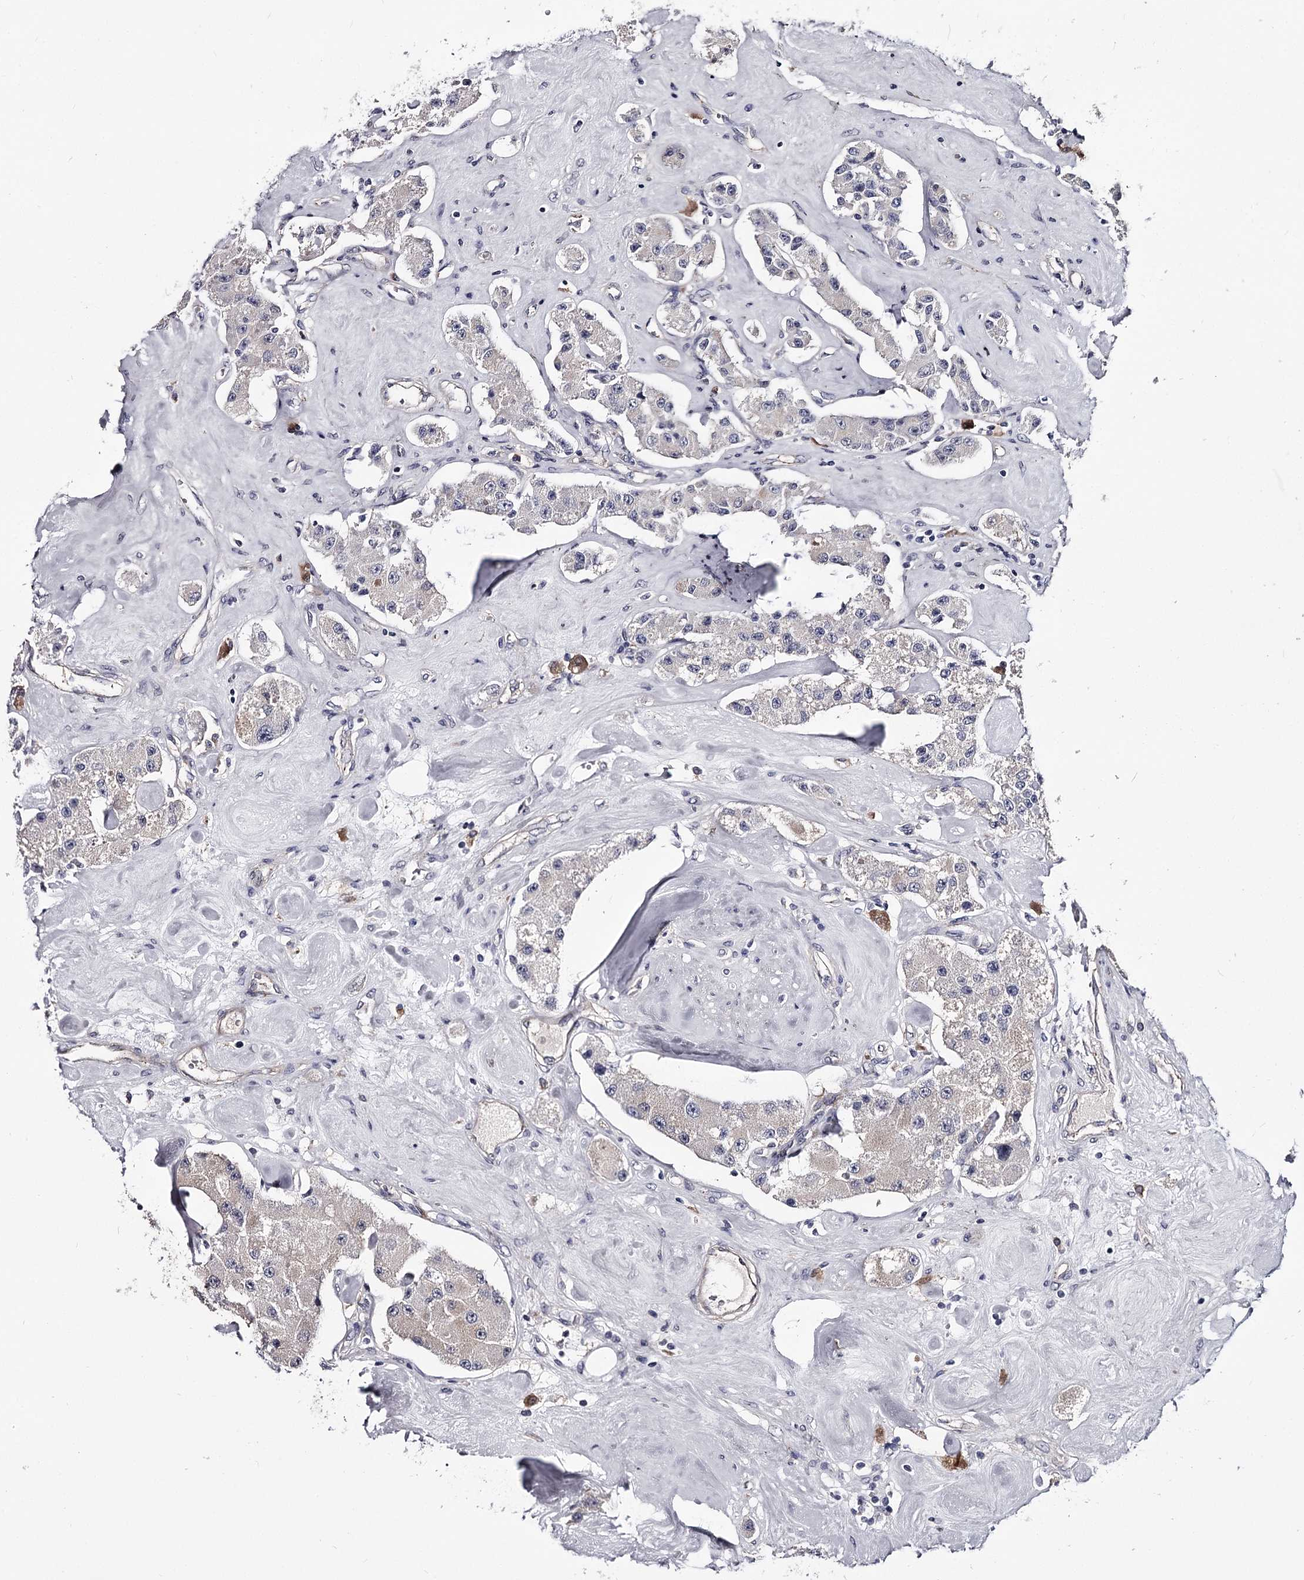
{"staining": {"intensity": "negative", "quantity": "none", "location": "none"}, "tissue": "carcinoid", "cell_type": "Tumor cells", "image_type": "cancer", "snomed": [{"axis": "morphology", "description": "Carcinoid, malignant, NOS"}, {"axis": "topography", "description": "Pancreas"}], "caption": "Tumor cells show no significant protein staining in carcinoid.", "gene": "GSTO1", "patient": {"sex": "male", "age": 41}}